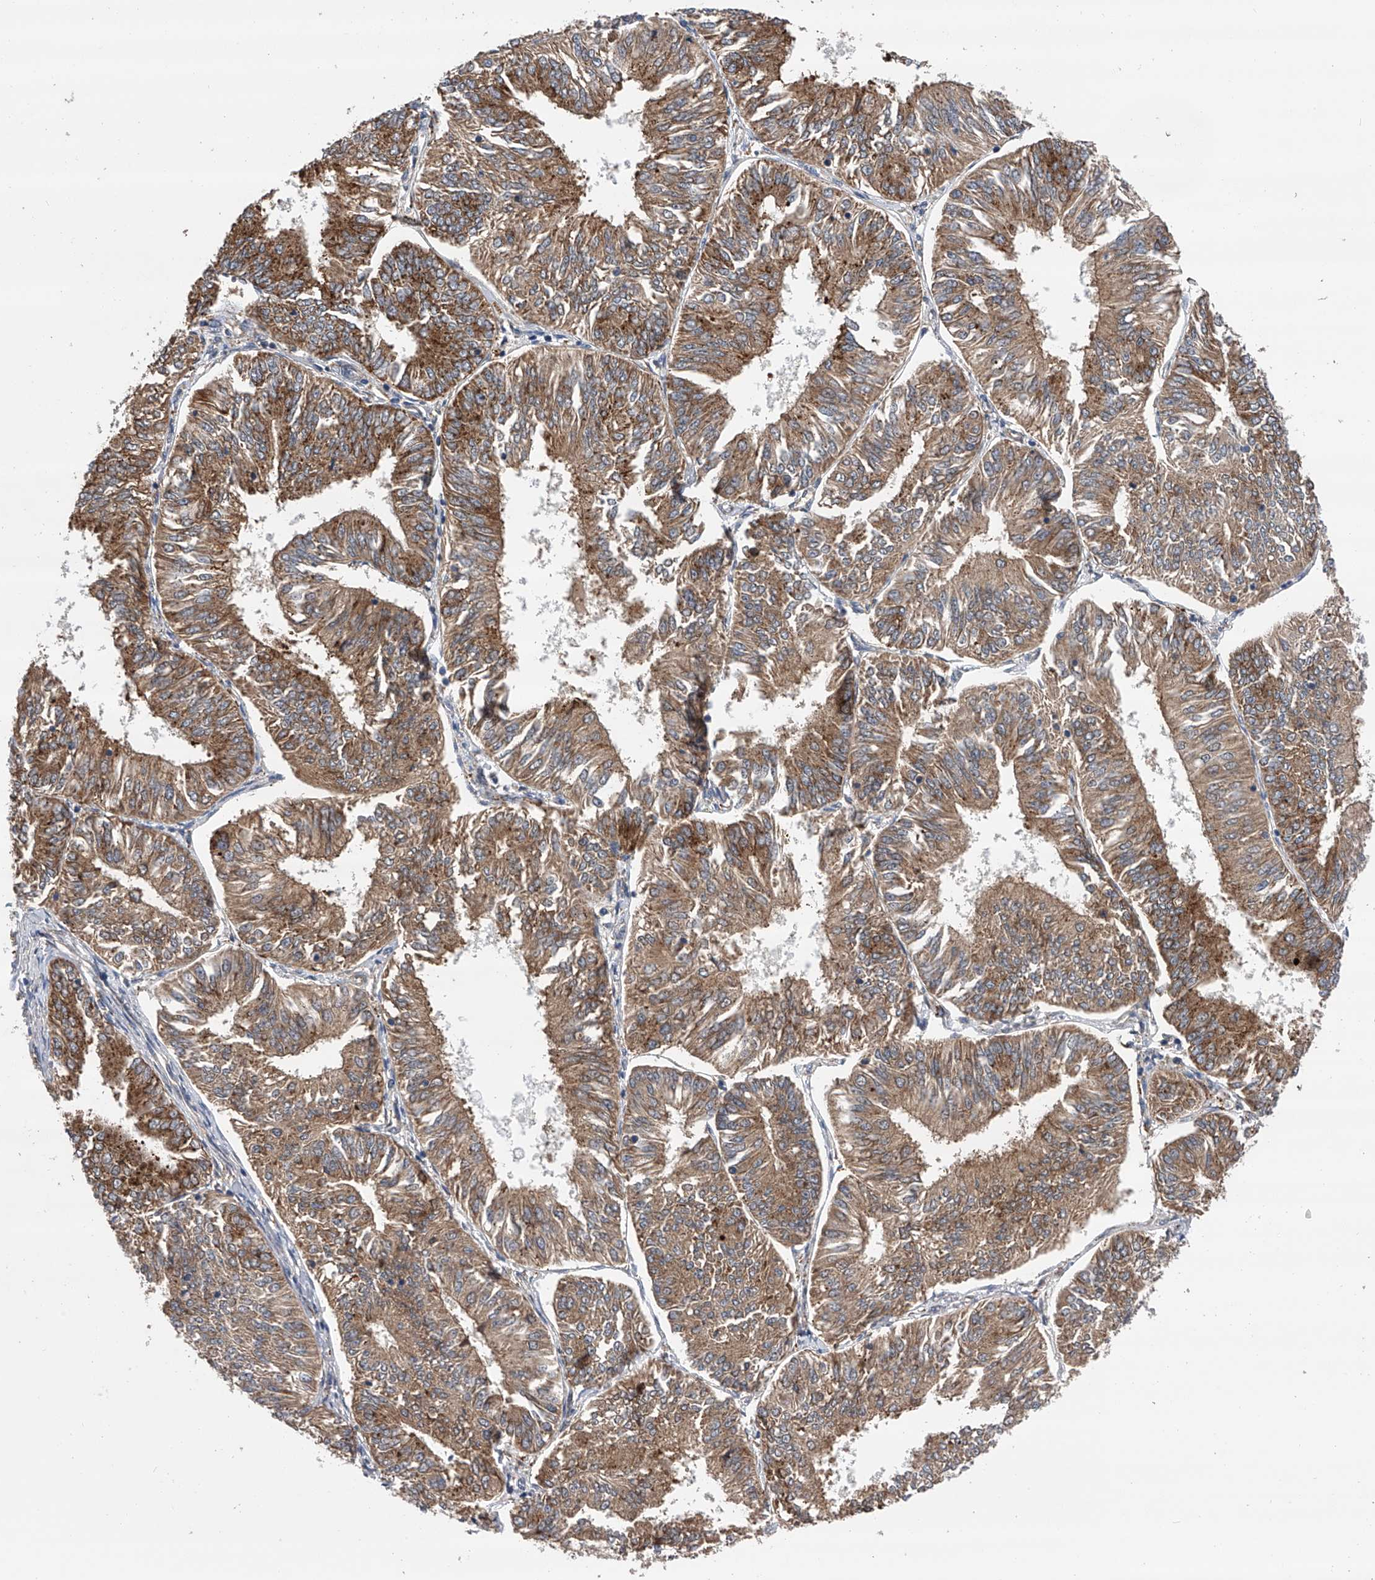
{"staining": {"intensity": "moderate", "quantity": ">75%", "location": "cytoplasmic/membranous"}, "tissue": "endometrial cancer", "cell_type": "Tumor cells", "image_type": "cancer", "snomed": [{"axis": "morphology", "description": "Adenocarcinoma, NOS"}, {"axis": "topography", "description": "Endometrium"}], "caption": "Moderate cytoplasmic/membranous expression is seen in about >75% of tumor cells in endometrial cancer (adenocarcinoma).", "gene": "SPOCK1", "patient": {"sex": "female", "age": 58}}